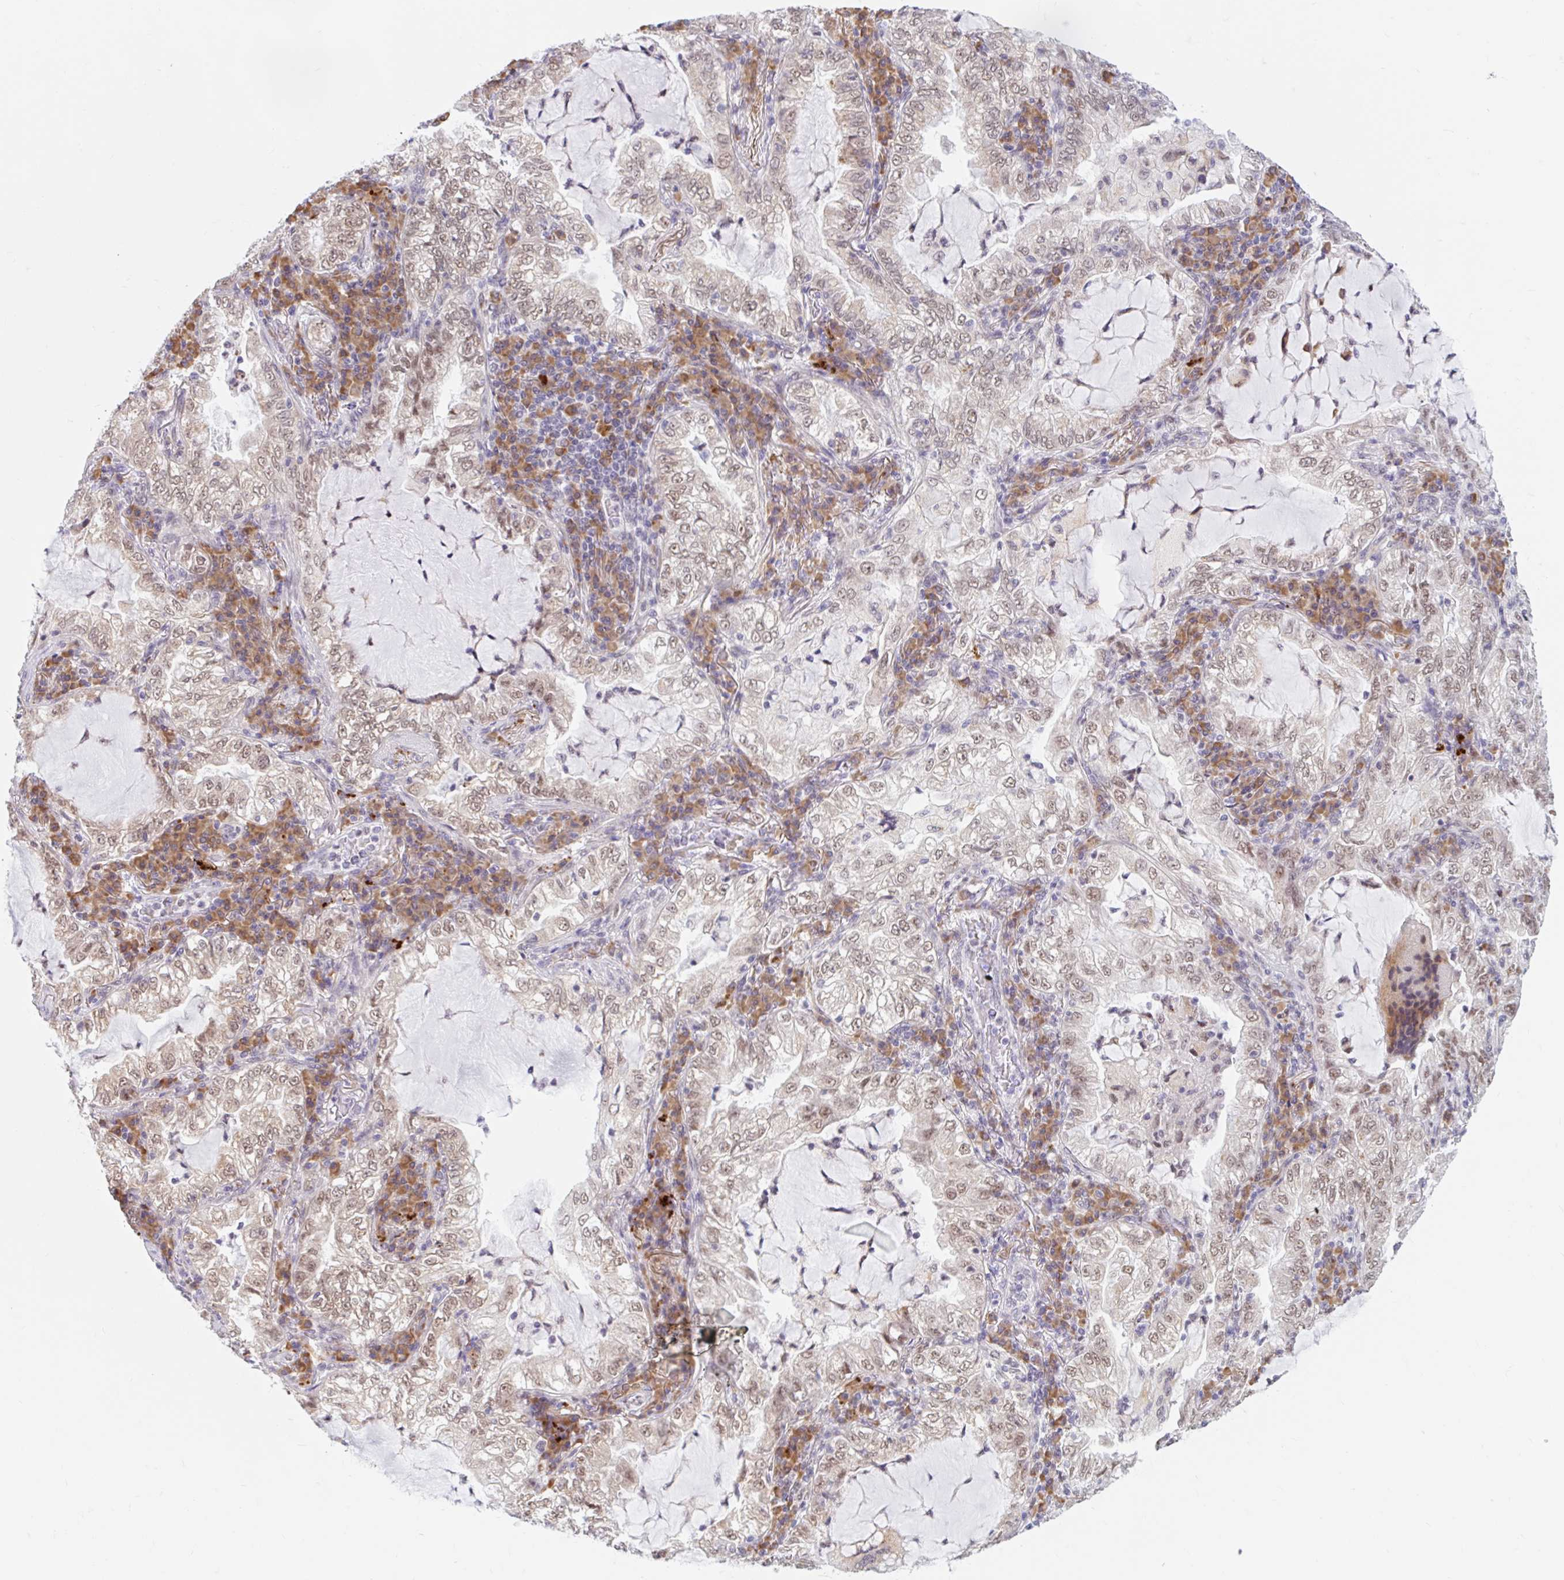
{"staining": {"intensity": "weak", "quantity": "<25%", "location": "nuclear"}, "tissue": "lung cancer", "cell_type": "Tumor cells", "image_type": "cancer", "snomed": [{"axis": "morphology", "description": "Adenocarcinoma, NOS"}, {"axis": "topography", "description": "Lung"}], "caption": "Human lung cancer stained for a protein using IHC displays no positivity in tumor cells.", "gene": "SRSF10", "patient": {"sex": "female", "age": 73}}